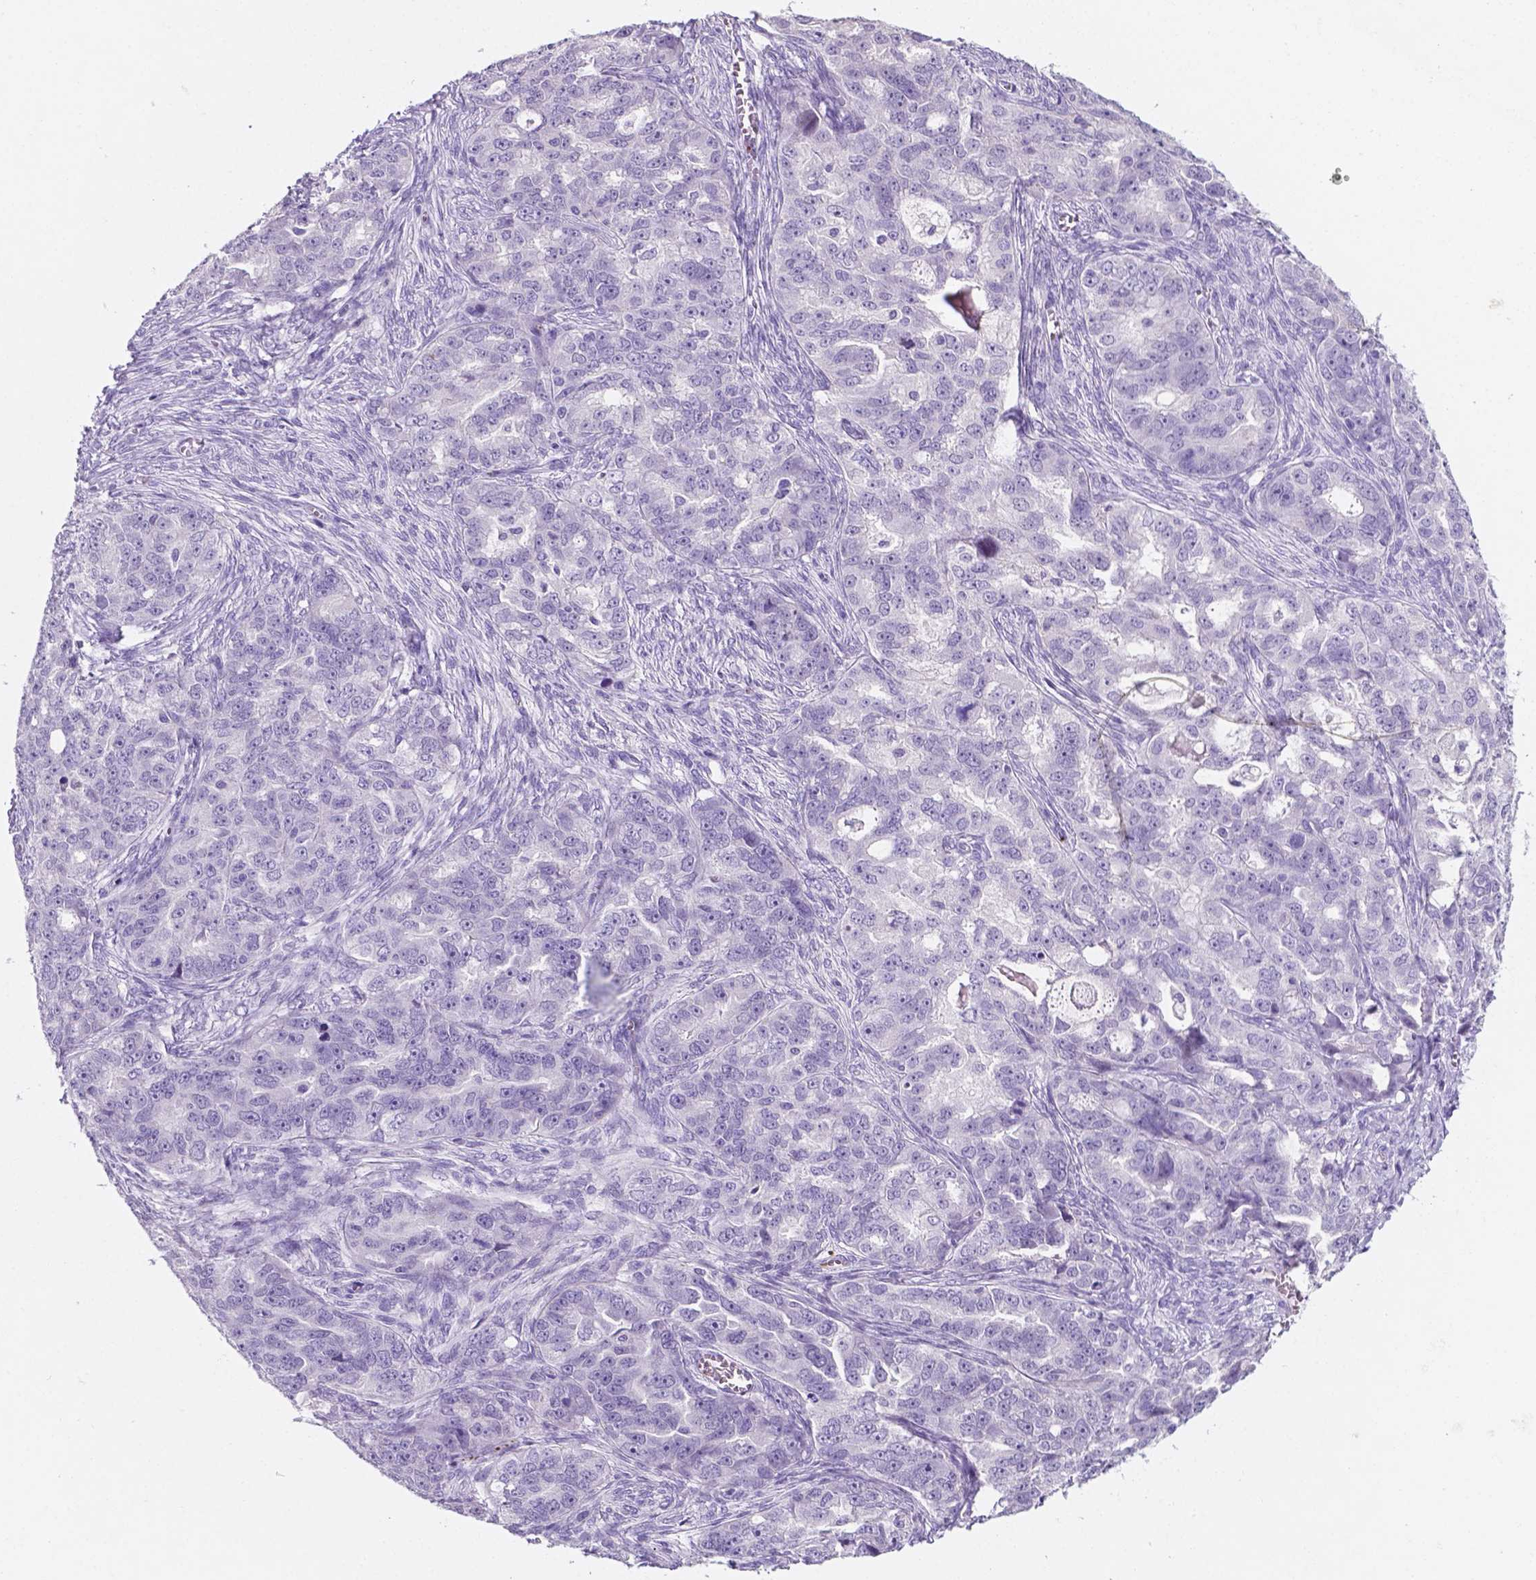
{"staining": {"intensity": "negative", "quantity": "none", "location": "none"}, "tissue": "ovarian cancer", "cell_type": "Tumor cells", "image_type": "cancer", "snomed": [{"axis": "morphology", "description": "Cystadenocarcinoma, serous, NOS"}, {"axis": "topography", "description": "Ovary"}], "caption": "The image exhibits no staining of tumor cells in ovarian serous cystadenocarcinoma.", "gene": "EBLN2", "patient": {"sex": "female", "age": 51}}